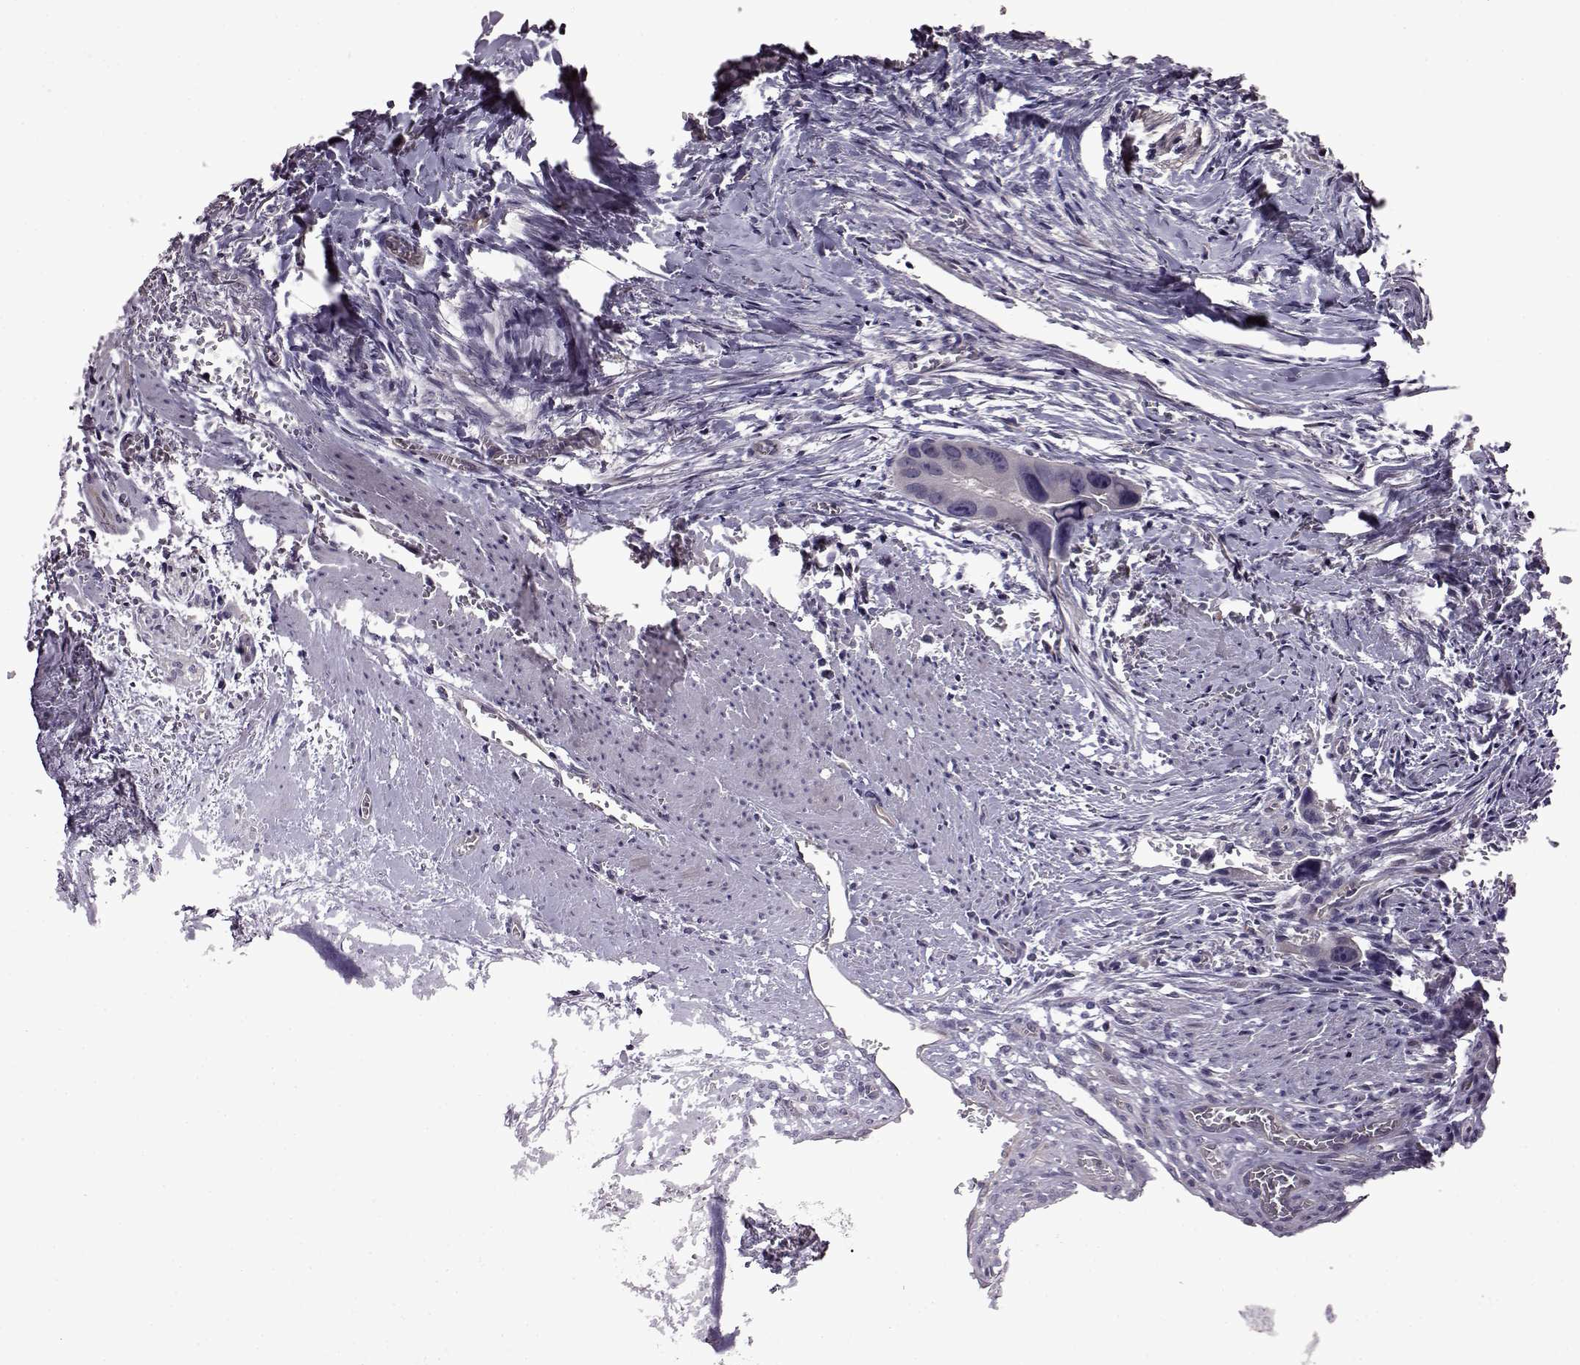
{"staining": {"intensity": "negative", "quantity": "none", "location": "none"}, "tissue": "colorectal cancer", "cell_type": "Tumor cells", "image_type": "cancer", "snomed": [{"axis": "morphology", "description": "Adenocarcinoma, NOS"}, {"axis": "topography", "description": "Rectum"}], "caption": "Immunohistochemical staining of colorectal cancer (adenocarcinoma) demonstrates no significant expression in tumor cells.", "gene": "EDDM3B", "patient": {"sex": "male", "age": 76}}